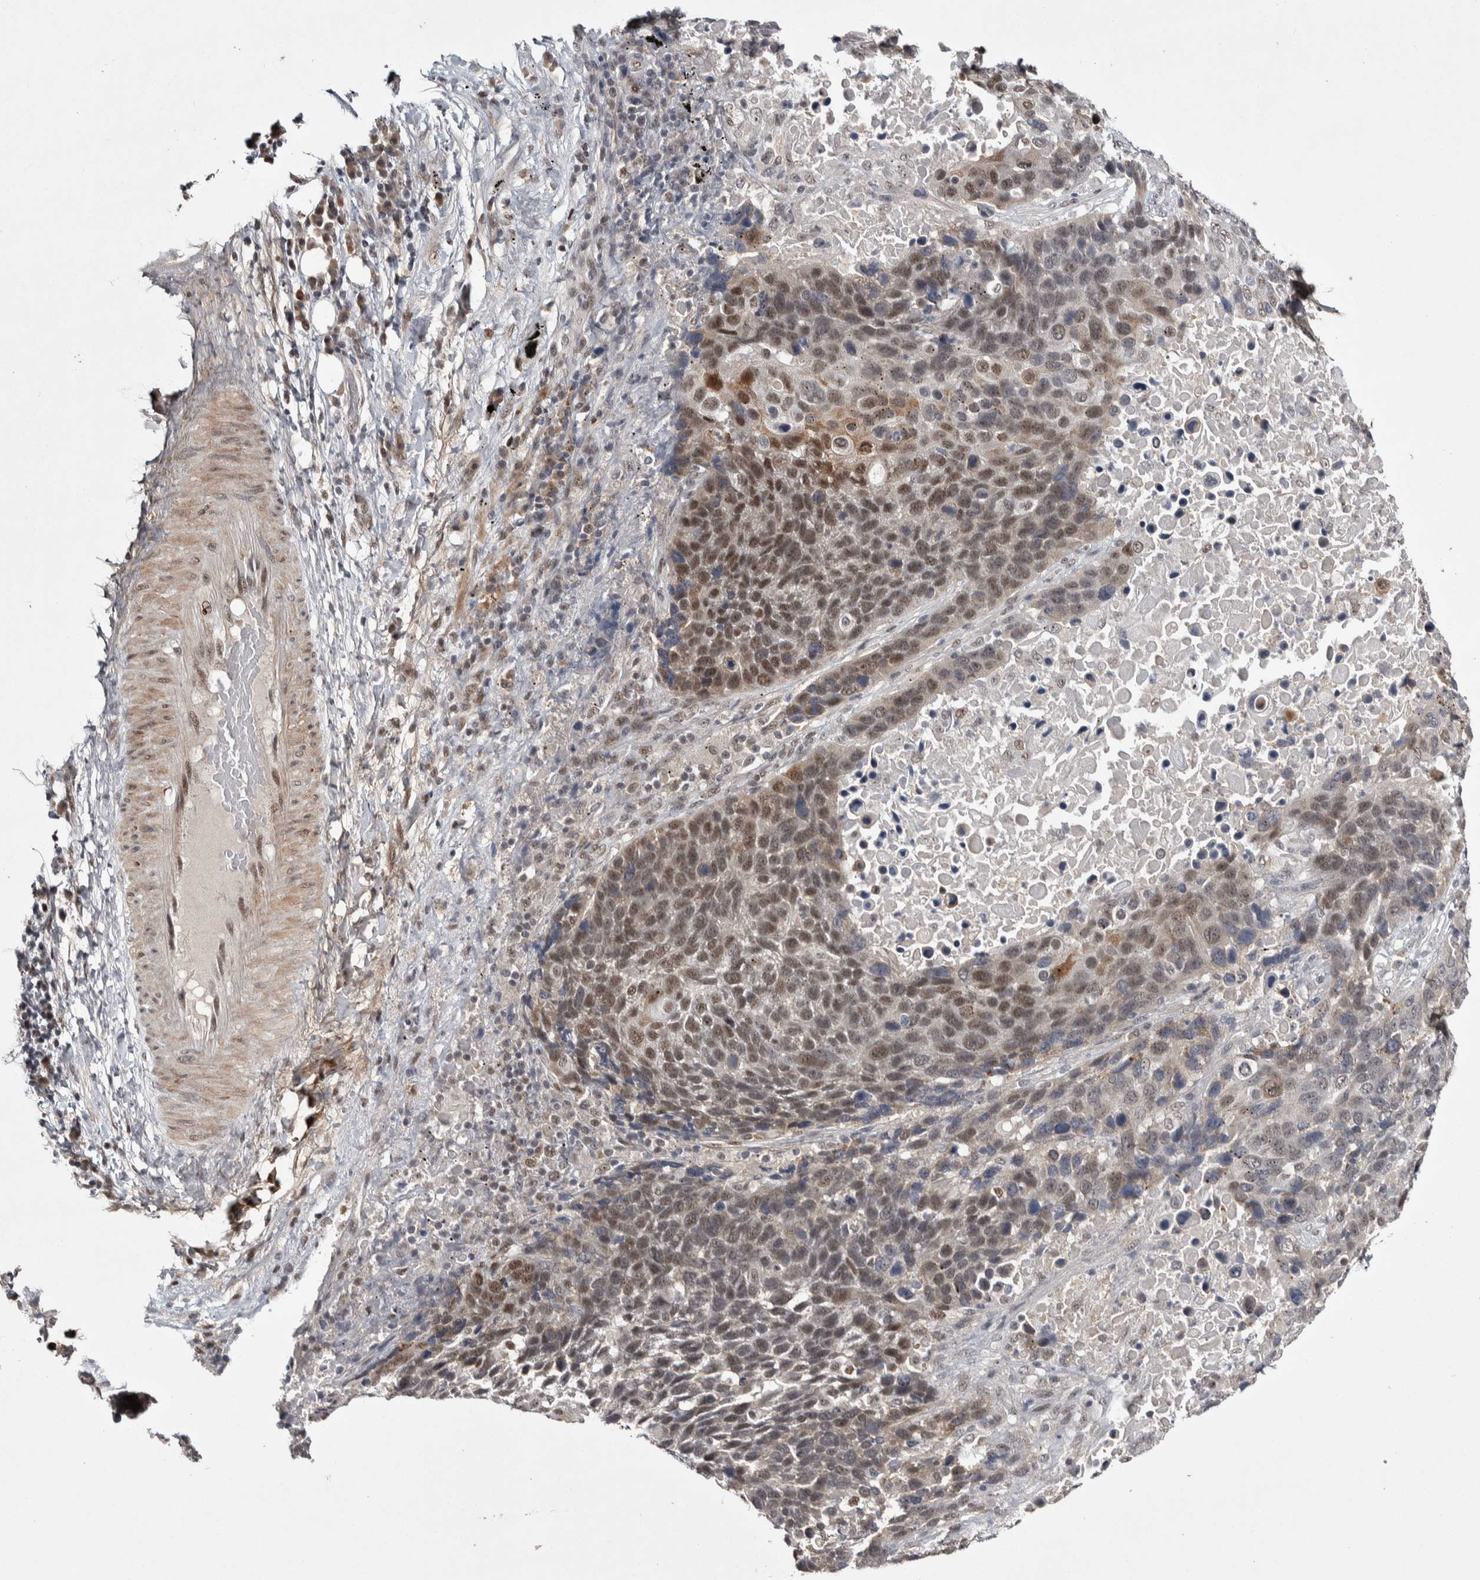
{"staining": {"intensity": "moderate", "quantity": "25%-75%", "location": "nuclear"}, "tissue": "lung cancer", "cell_type": "Tumor cells", "image_type": "cancer", "snomed": [{"axis": "morphology", "description": "Squamous cell carcinoma, NOS"}, {"axis": "topography", "description": "Lung"}], "caption": "IHC image of neoplastic tissue: lung cancer stained using IHC reveals medium levels of moderate protein expression localized specifically in the nuclear of tumor cells, appearing as a nuclear brown color.", "gene": "ASPN", "patient": {"sex": "male", "age": 66}}